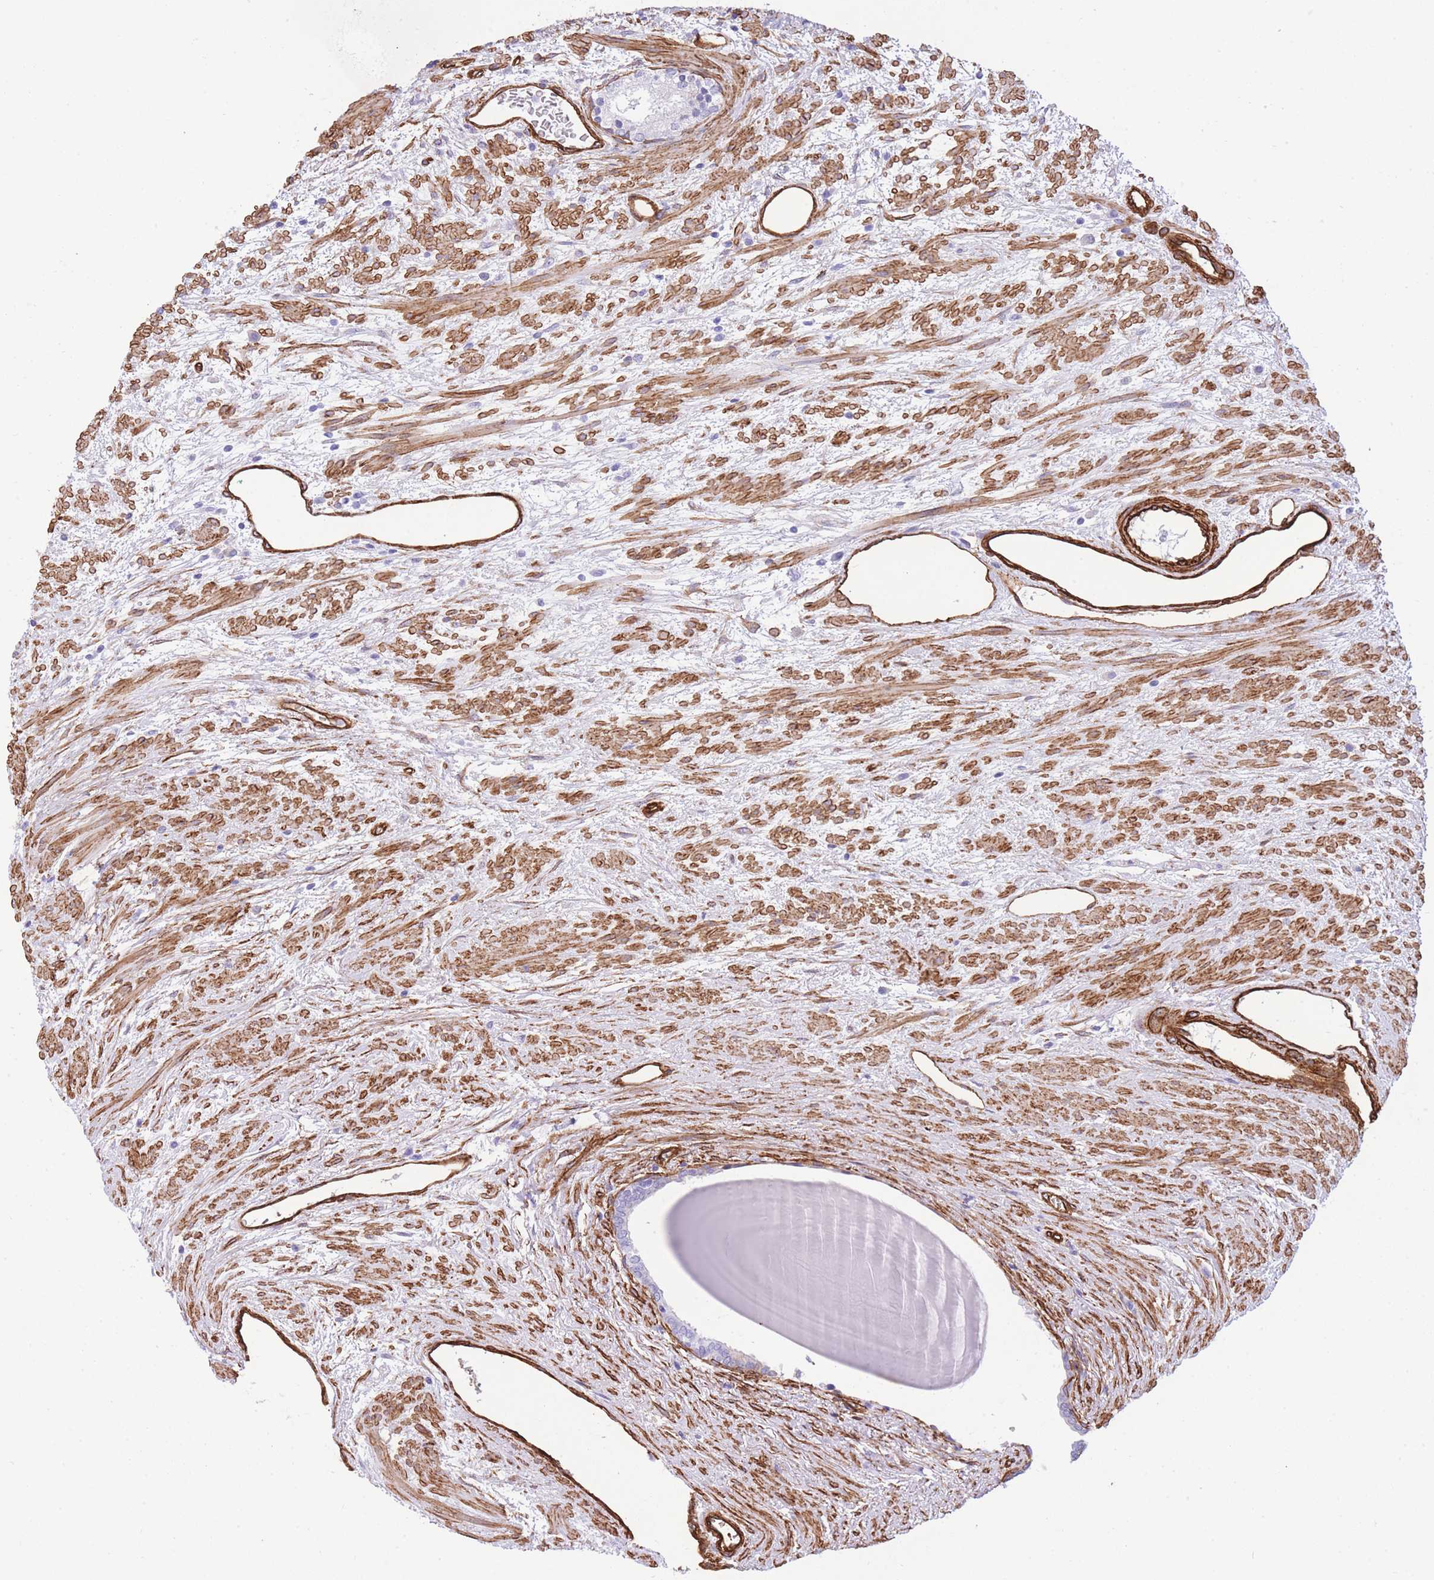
{"staining": {"intensity": "negative", "quantity": "none", "location": "none"}, "tissue": "prostate cancer", "cell_type": "Tumor cells", "image_type": "cancer", "snomed": [{"axis": "morphology", "description": "Adenocarcinoma, High grade"}, {"axis": "topography", "description": "Prostate"}], "caption": "Human high-grade adenocarcinoma (prostate) stained for a protein using IHC demonstrates no expression in tumor cells.", "gene": "CAVIN1", "patient": {"sex": "male", "age": 69}}